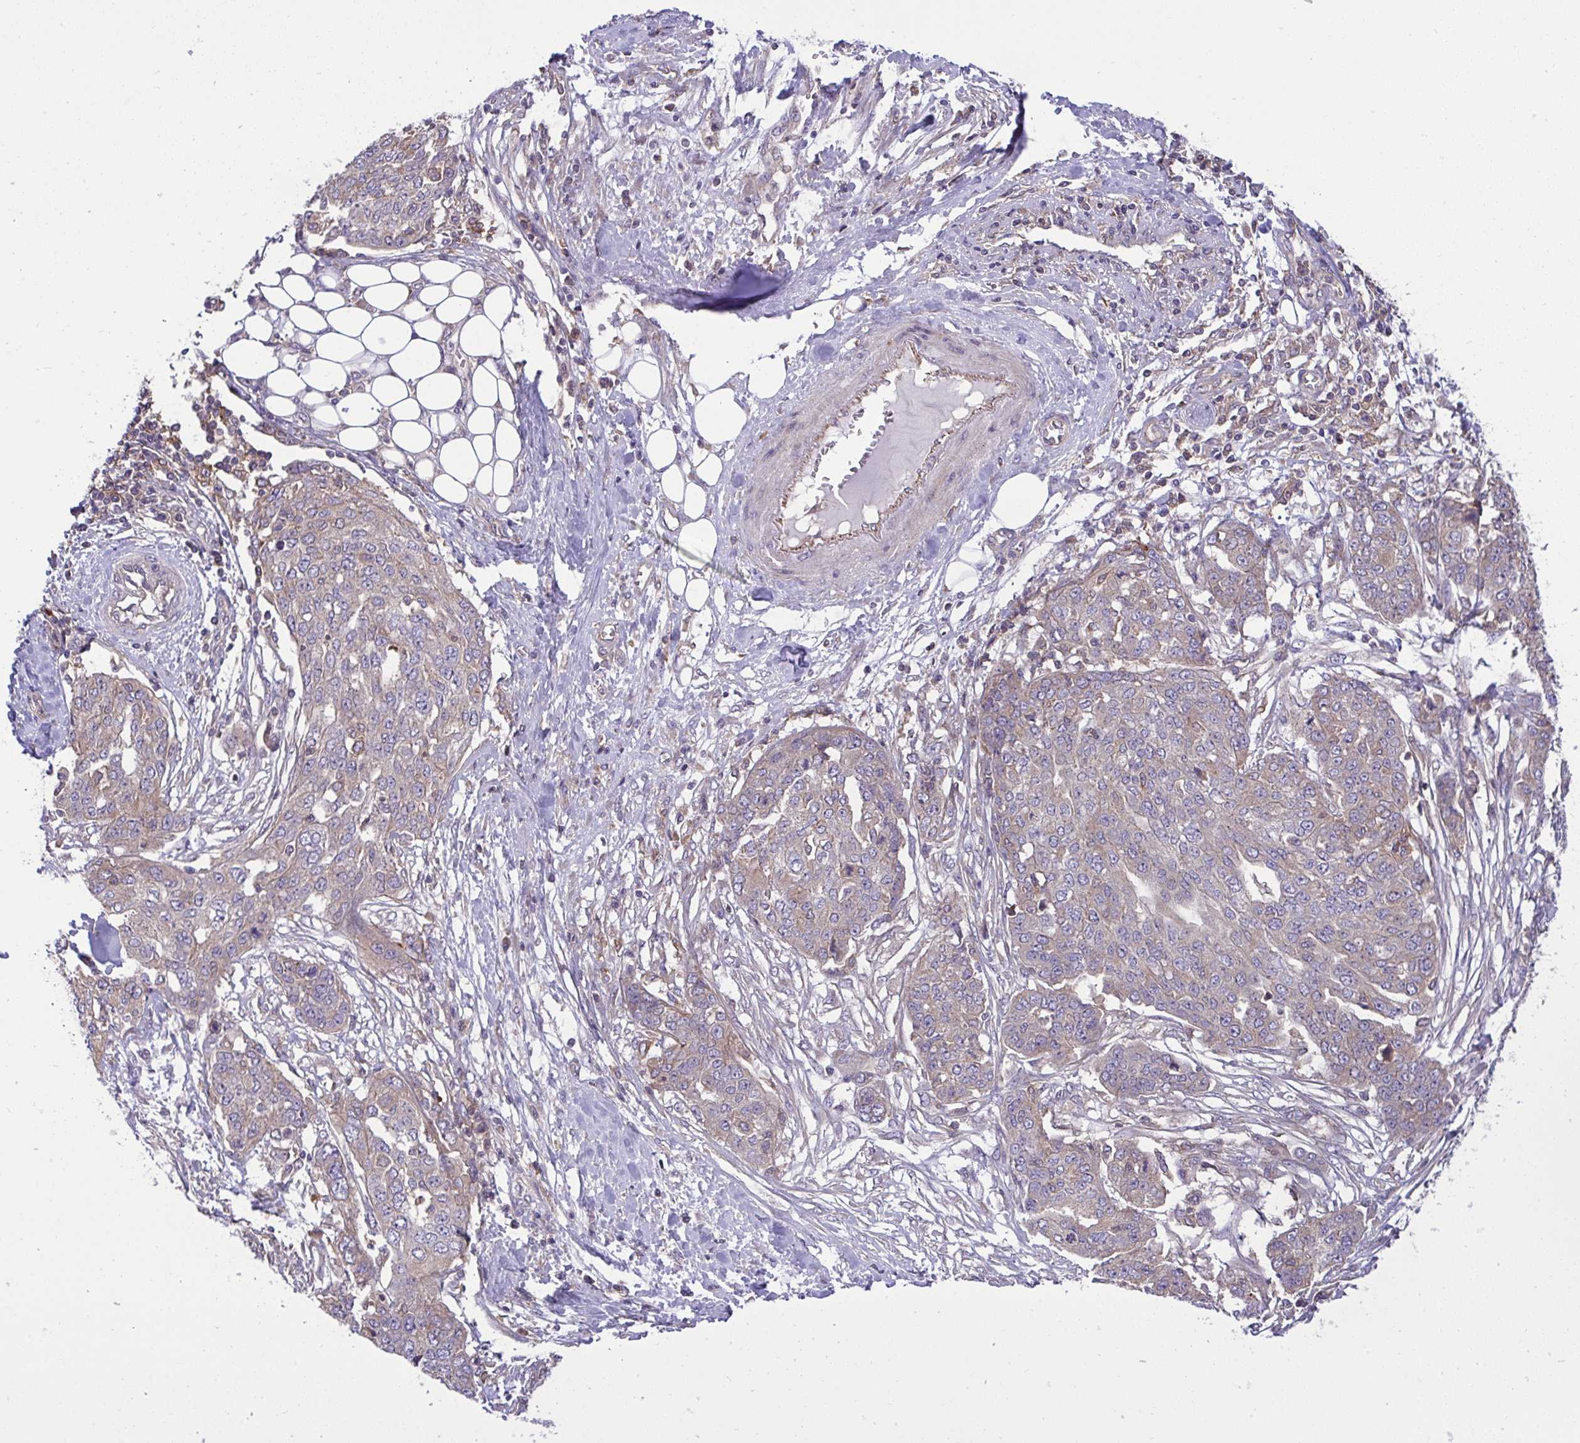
{"staining": {"intensity": "negative", "quantity": "none", "location": "none"}, "tissue": "ovarian cancer", "cell_type": "Tumor cells", "image_type": "cancer", "snomed": [{"axis": "morphology", "description": "Cystadenocarcinoma, serous, NOS"}, {"axis": "topography", "description": "Soft tissue"}, {"axis": "topography", "description": "Ovary"}], "caption": "There is no significant expression in tumor cells of ovarian serous cystadenocarcinoma. (Stains: DAB (3,3'-diaminobenzidine) immunohistochemistry with hematoxylin counter stain, Microscopy: brightfield microscopy at high magnification).", "gene": "GRB14", "patient": {"sex": "female", "age": 57}}